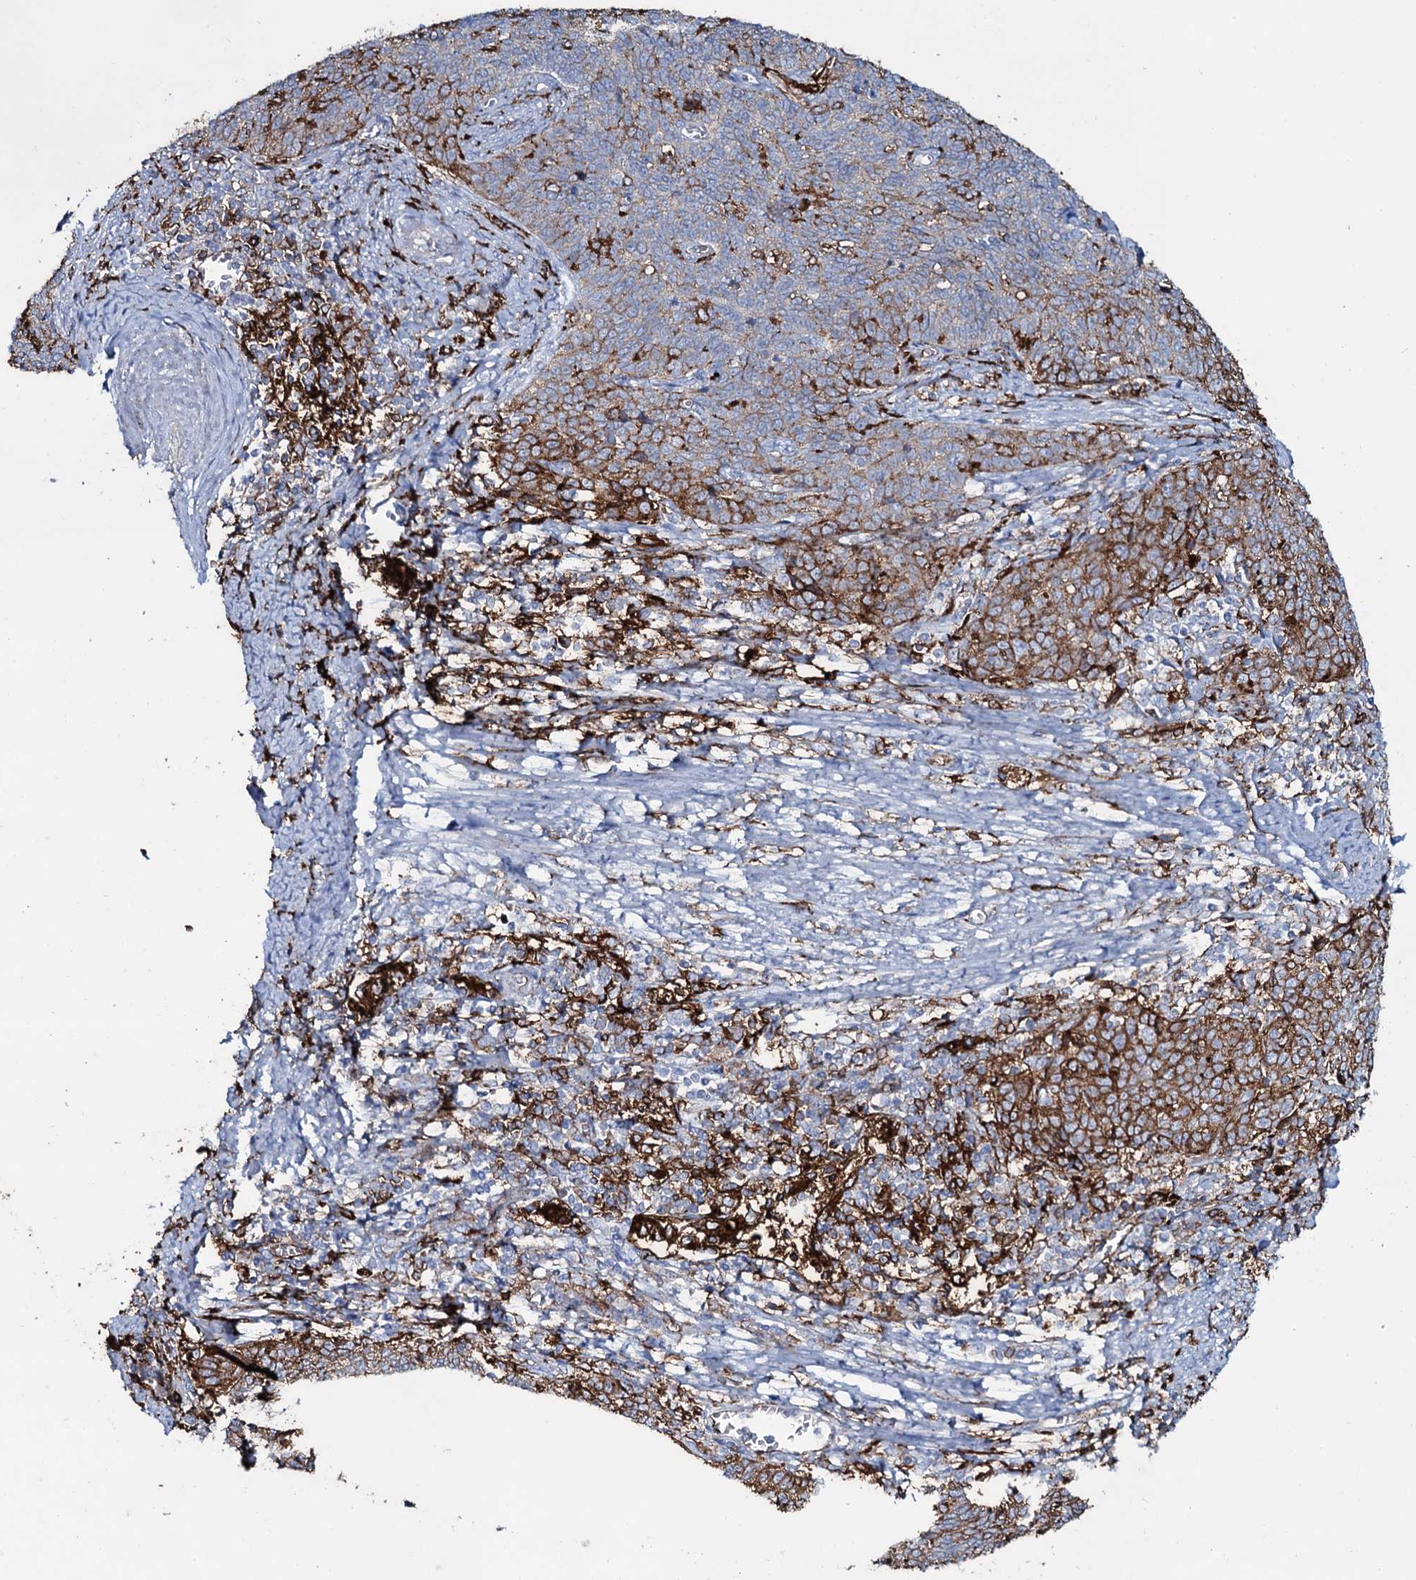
{"staining": {"intensity": "moderate", "quantity": "25%-75%", "location": "cytoplasmic/membranous"}, "tissue": "cervical cancer", "cell_type": "Tumor cells", "image_type": "cancer", "snomed": [{"axis": "morphology", "description": "Squamous cell carcinoma, NOS"}, {"axis": "topography", "description": "Cervix"}], "caption": "Immunohistochemistry photomicrograph of squamous cell carcinoma (cervical) stained for a protein (brown), which exhibits medium levels of moderate cytoplasmic/membranous staining in about 25%-75% of tumor cells.", "gene": "OSBPL2", "patient": {"sex": "female", "age": 39}}